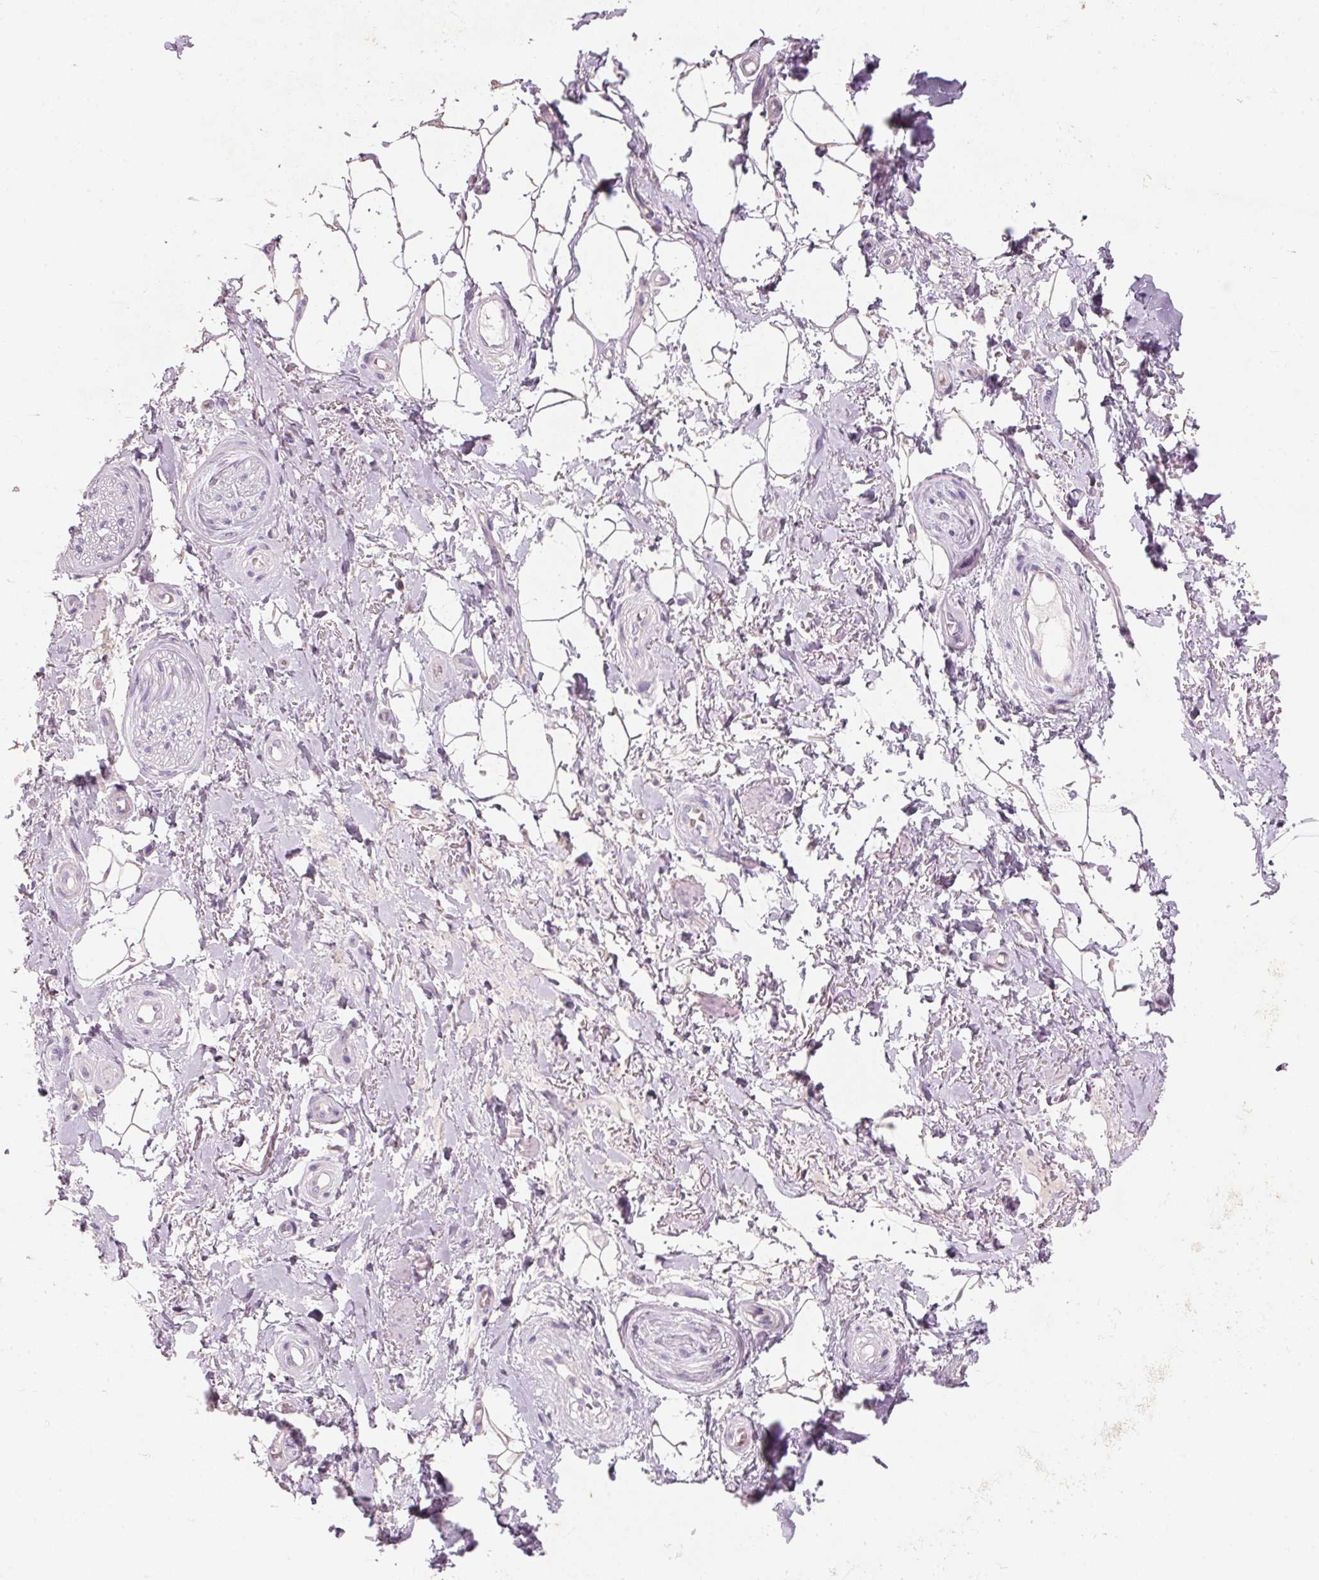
{"staining": {"intensity": "negative", "quantity": "none", "location": "none"}, "tissue": "adipose tissue", "cell_type": "Adipocytes", "image_type": "normal", "snomed": [{"axis": "morphology", "description": "Normal tissue, NOS"}, {"axis": "topography", "description": "Anal"}, {"axis": "topography", "description": "Peripheral nerve tissue"}], "caption": "IHC photomicrograph of benign adipose tissue: human adipose tissue stained with DAB (3,3'-diaminobenzidine) displays no significant protein staining in adipocytes. Nuclei are stained in blue.", "gene": "HSD17B1", "patient": {"sex": "male", "age": 53}}